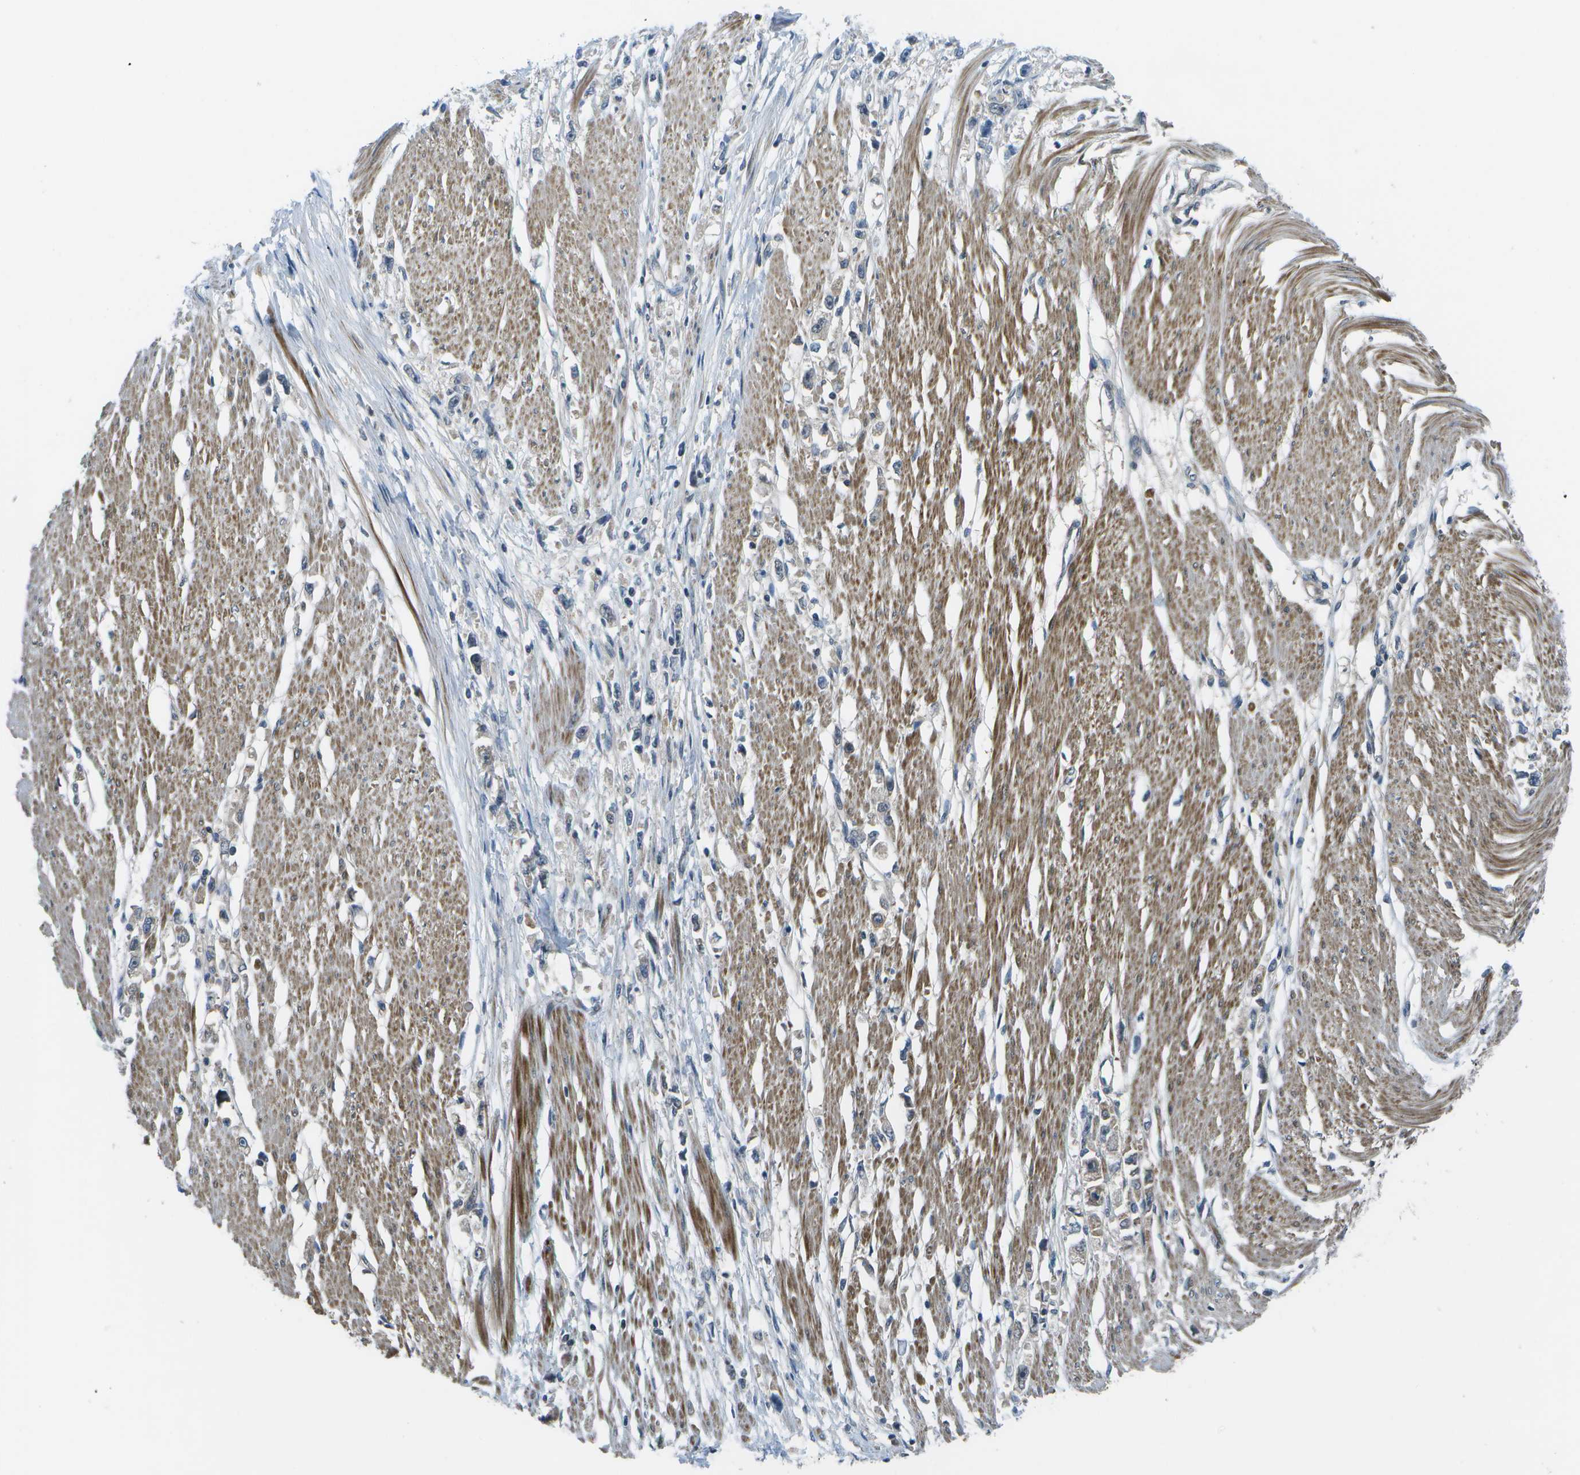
{"staining": {"intensity": "weak", "quantity": "25%-75%", "location": "cytoplasmic/membranous"}, "tissue": "stomach cancer", "cell_type": "Tumor cells", "image_type": "cancer", "snomed": [{"axis": "morphology", "description": "Adenocarcinoma, NOS"}, {"axis": "topography", "description": "Stomach"}], "caption": "Protein expression analysis of human stomach cancer reveals weak cytoplasmic/membranous staining in about 25%-75% of tumor cells.", "gene": "ENPP5", "patient": {"sex": "female", "age": 59}}